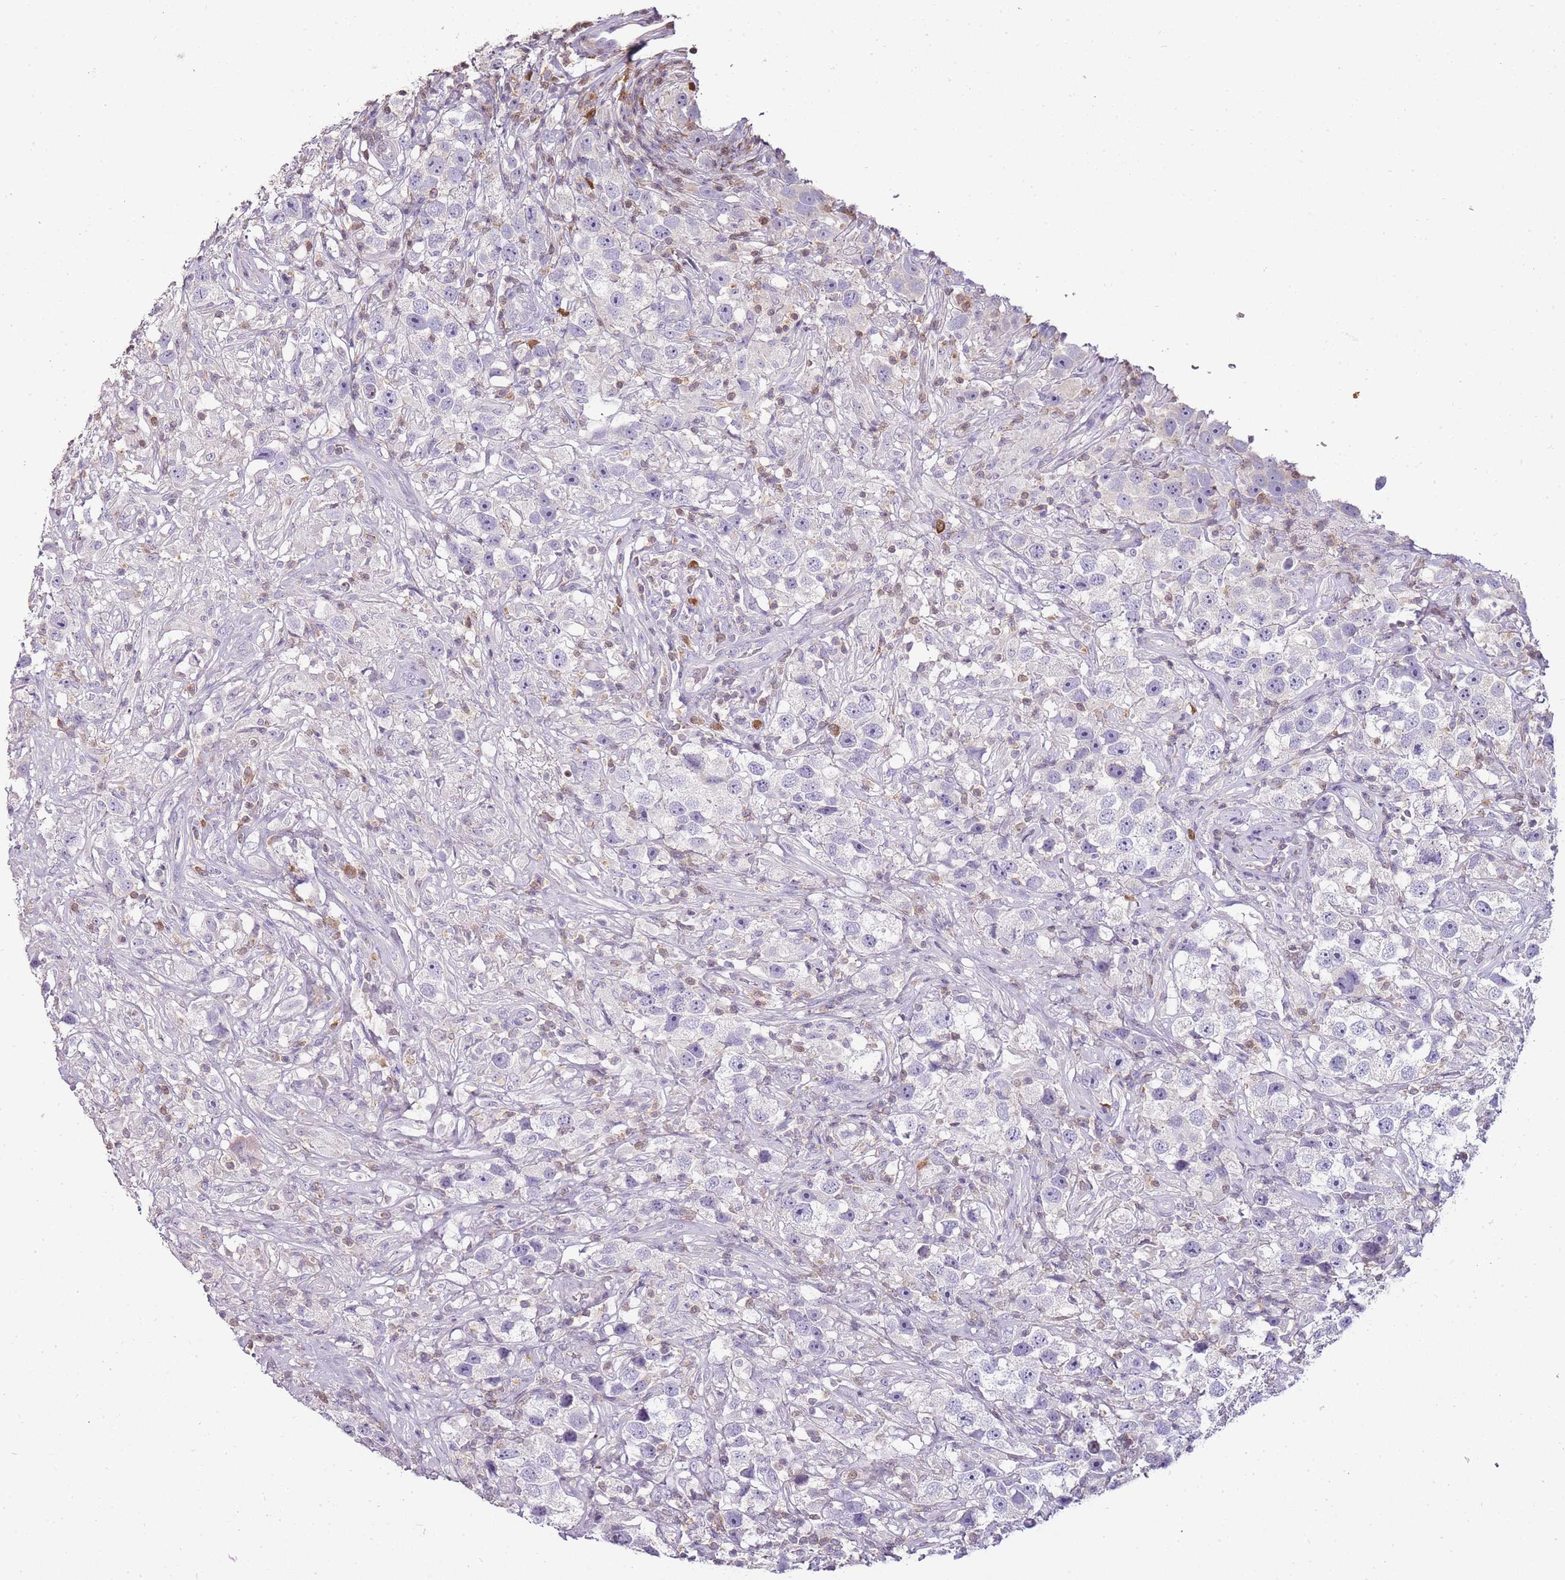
{"staining": {"intensity": "negative", "quantity": "none", "location": "none"}, "tissue": "testis cancer", "cell_type": "Tumor cells", "image_type": "cancer", "snomed": [{"axis": "morphology", "description": "Seminoma, NOS"}, {"axis": "topography", "description": "Testis"}], "caption": "Tumor cells are negative for protein expression in human seminoma (testis). (Immunohistochemistry (ihc), brightfield microscopy, high magnification).", "gene": "ZBP1", "patient": {"sex": "male", "age": 49}}